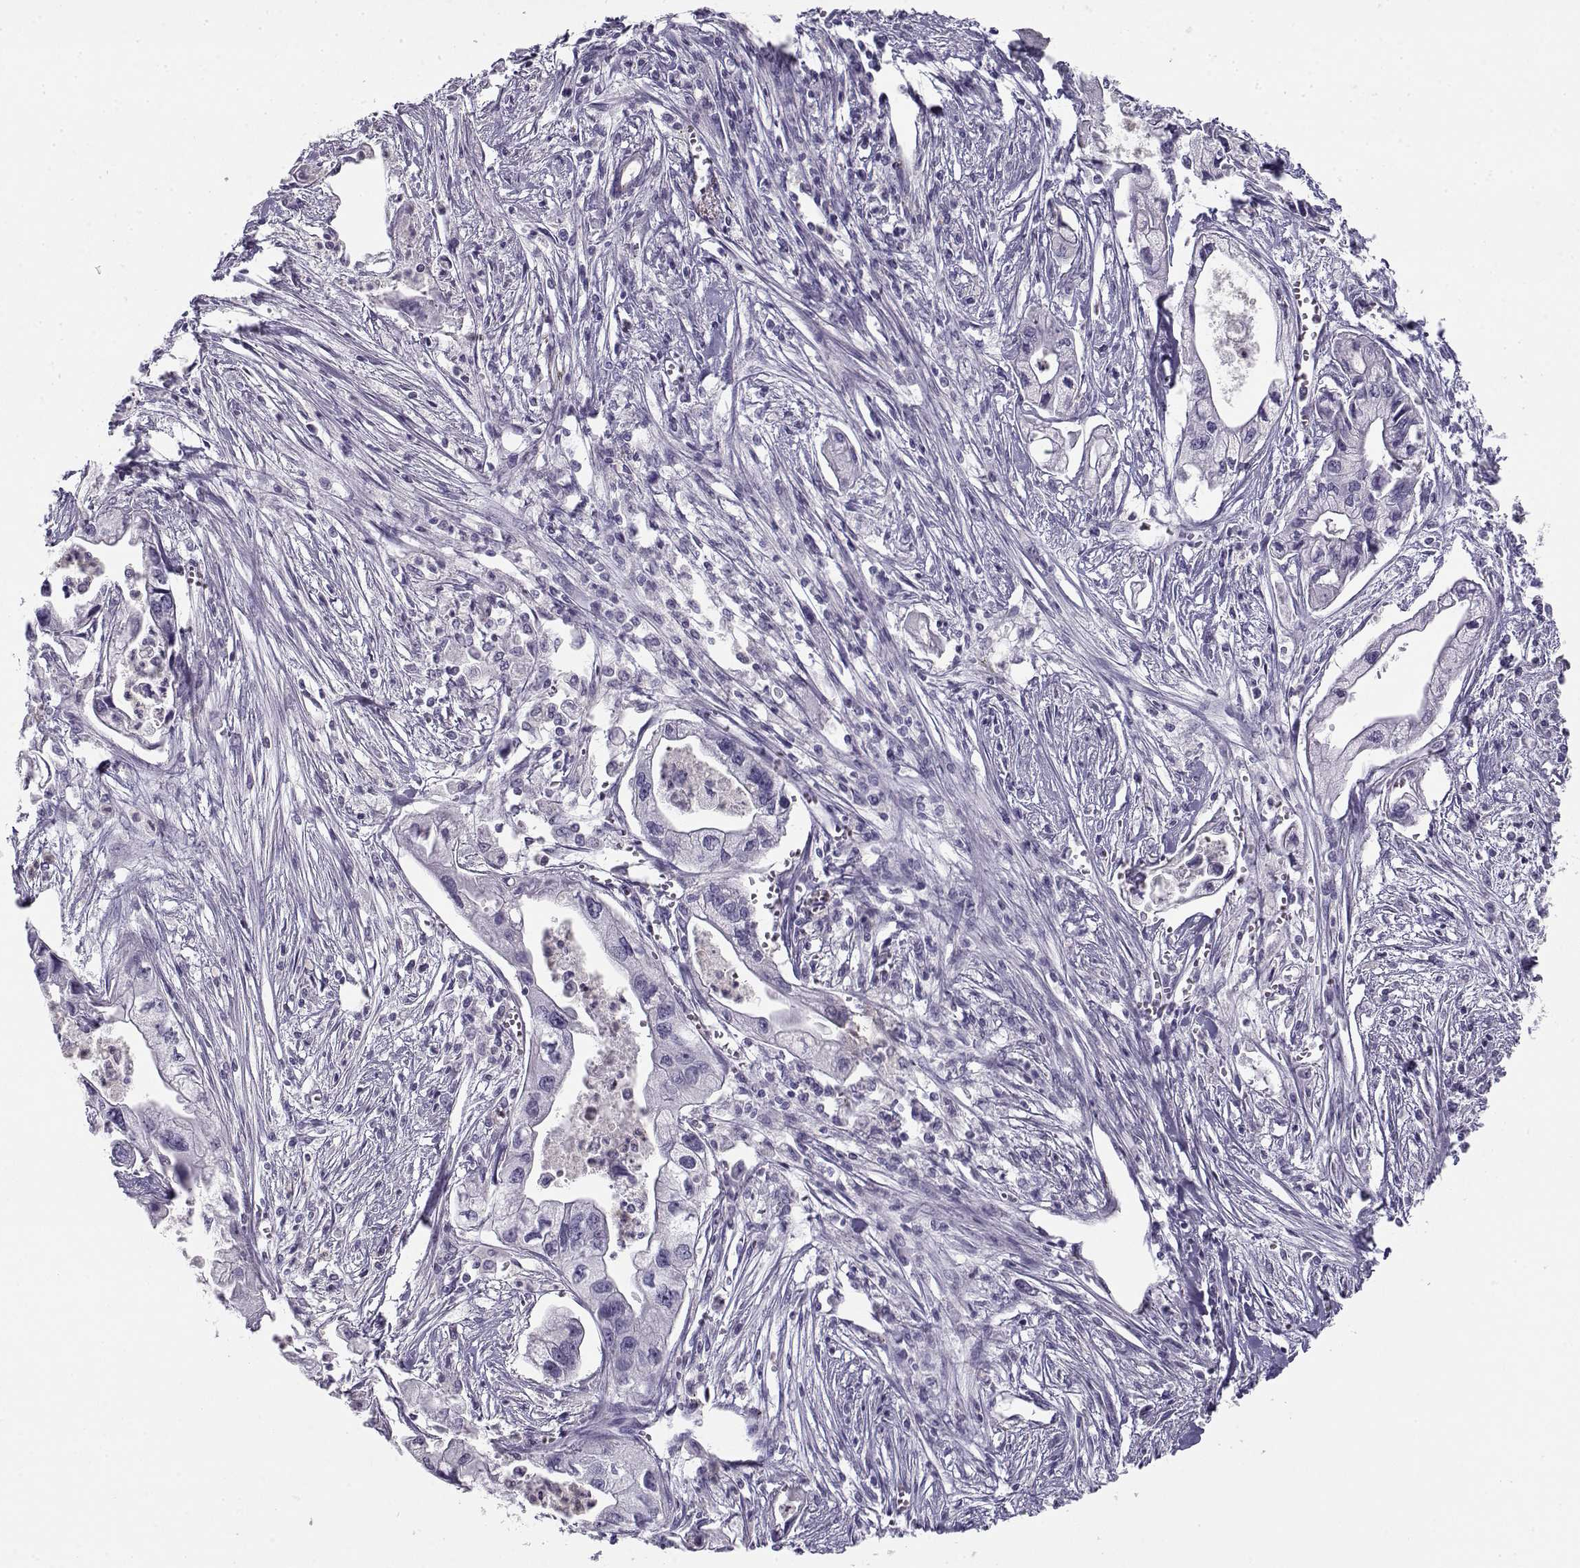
{"staining": {"intensity": "negative", "quantity": "none", "location": "none"}, "tissue": "pancreatic cancer", "cell_type": "Tumor cells", "image_type": "cancer", "snomed": [{"axis": "morphology", "description": "Adenocarcinoma, NOS"}, {"axis": "topography", "description": "Pancreas"}], "caption": "This is a photomicrograph of immunohistochemistry staining of adenocarcinoma (pancreatic), which shows no positivity in tumor cells.", "gene": "MYO1A", "patient": {"sex": "male", "age": 70}}